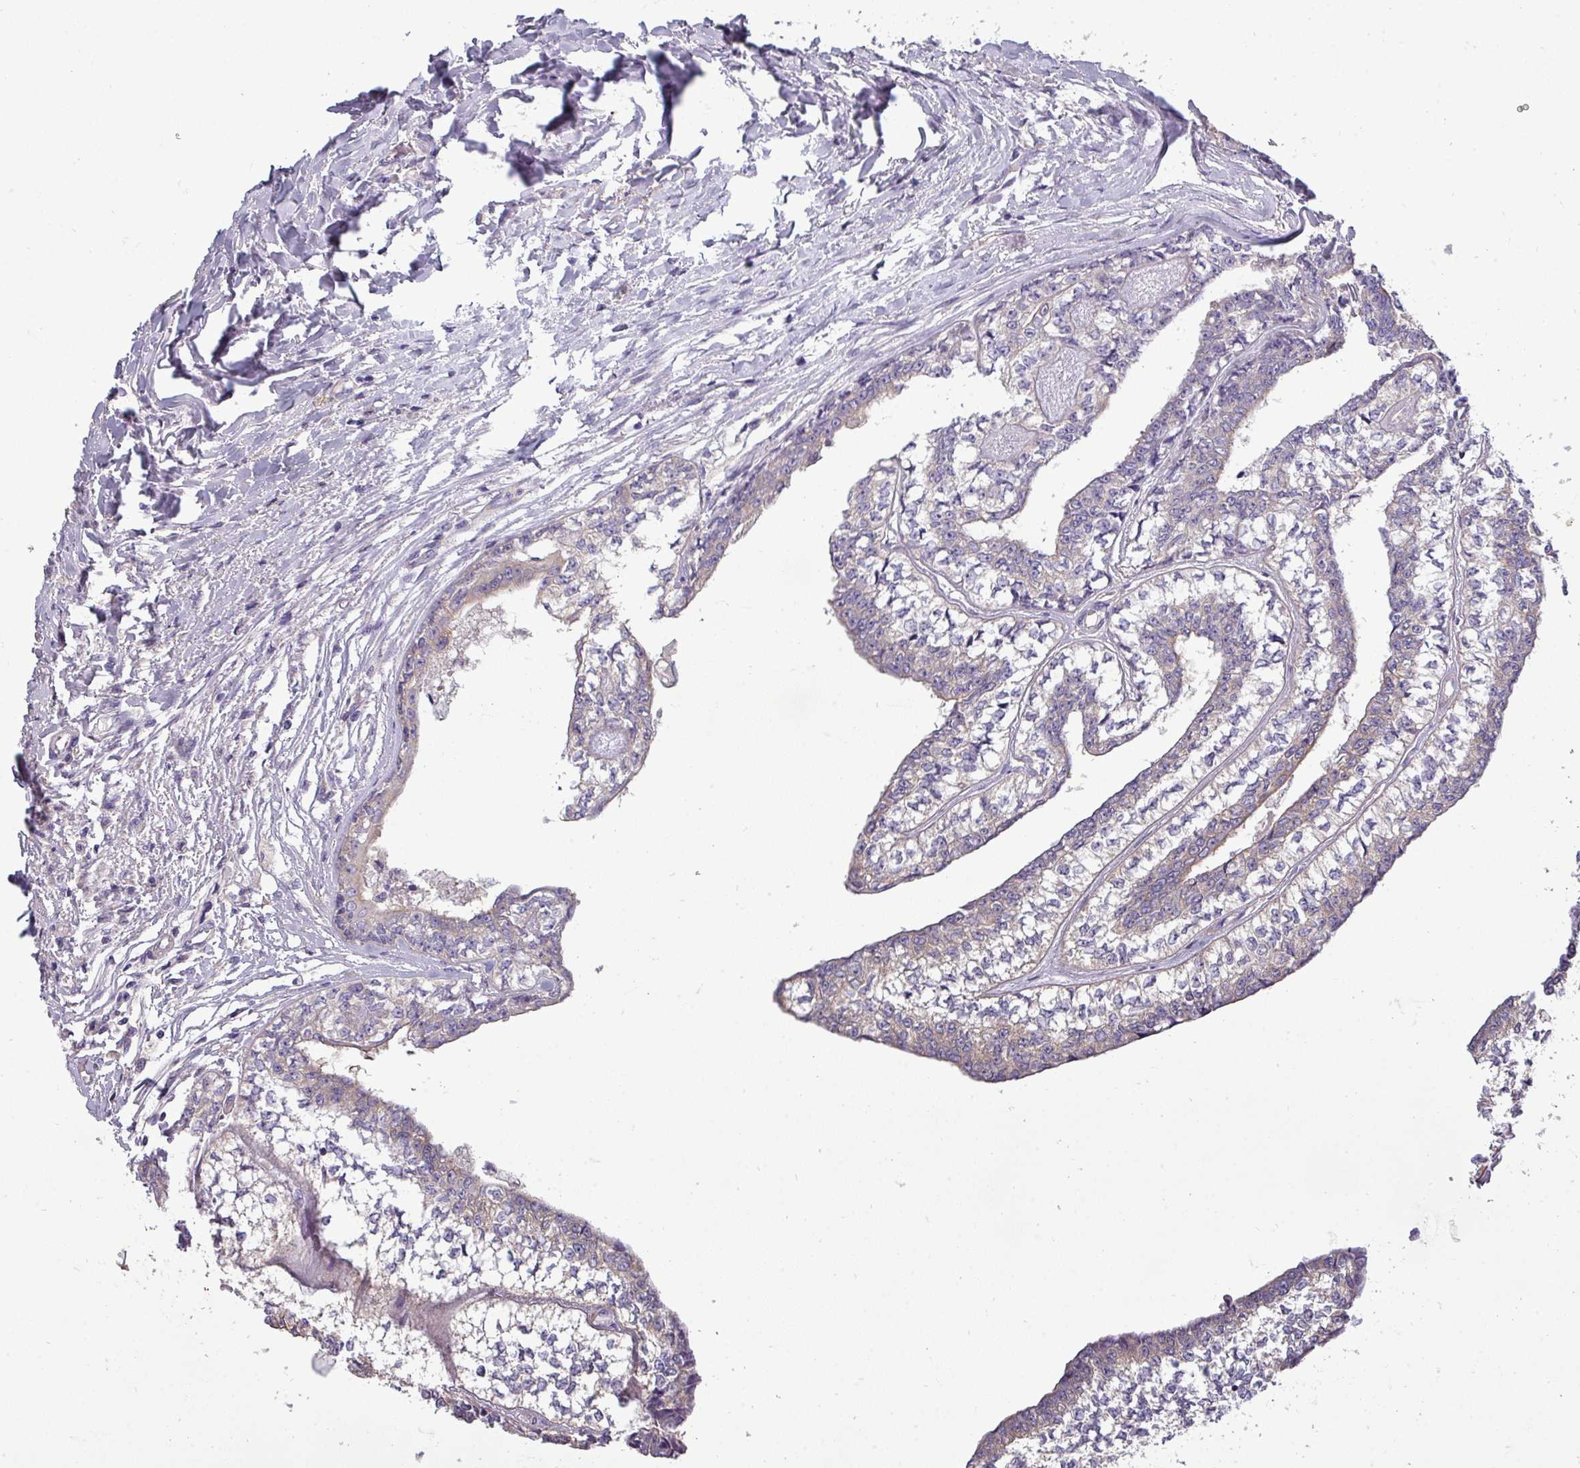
{"staining": {"intensity": "negative", "quantity": "none", "location": "none"}, "tissue": "head and neck cancer", "cell_type": "Tumor cells", "image_type": "cancer", "snomed": [{"axis": "morphology", "description": "Adenocarcinoma, NOS"}, {"axis": "topography", "description": "Head-Neck"}], "caption": "High magnification brightfield microscopy of head and neck adenocarcinoma stained with DAB (3,3'-diaminobenzidine) (brown) and counterstained with hematoxylin (blue): tumor cells show no significant positivity.", "gene": "DNAAF9", "patient": {"sex": "female", "age": 73}}